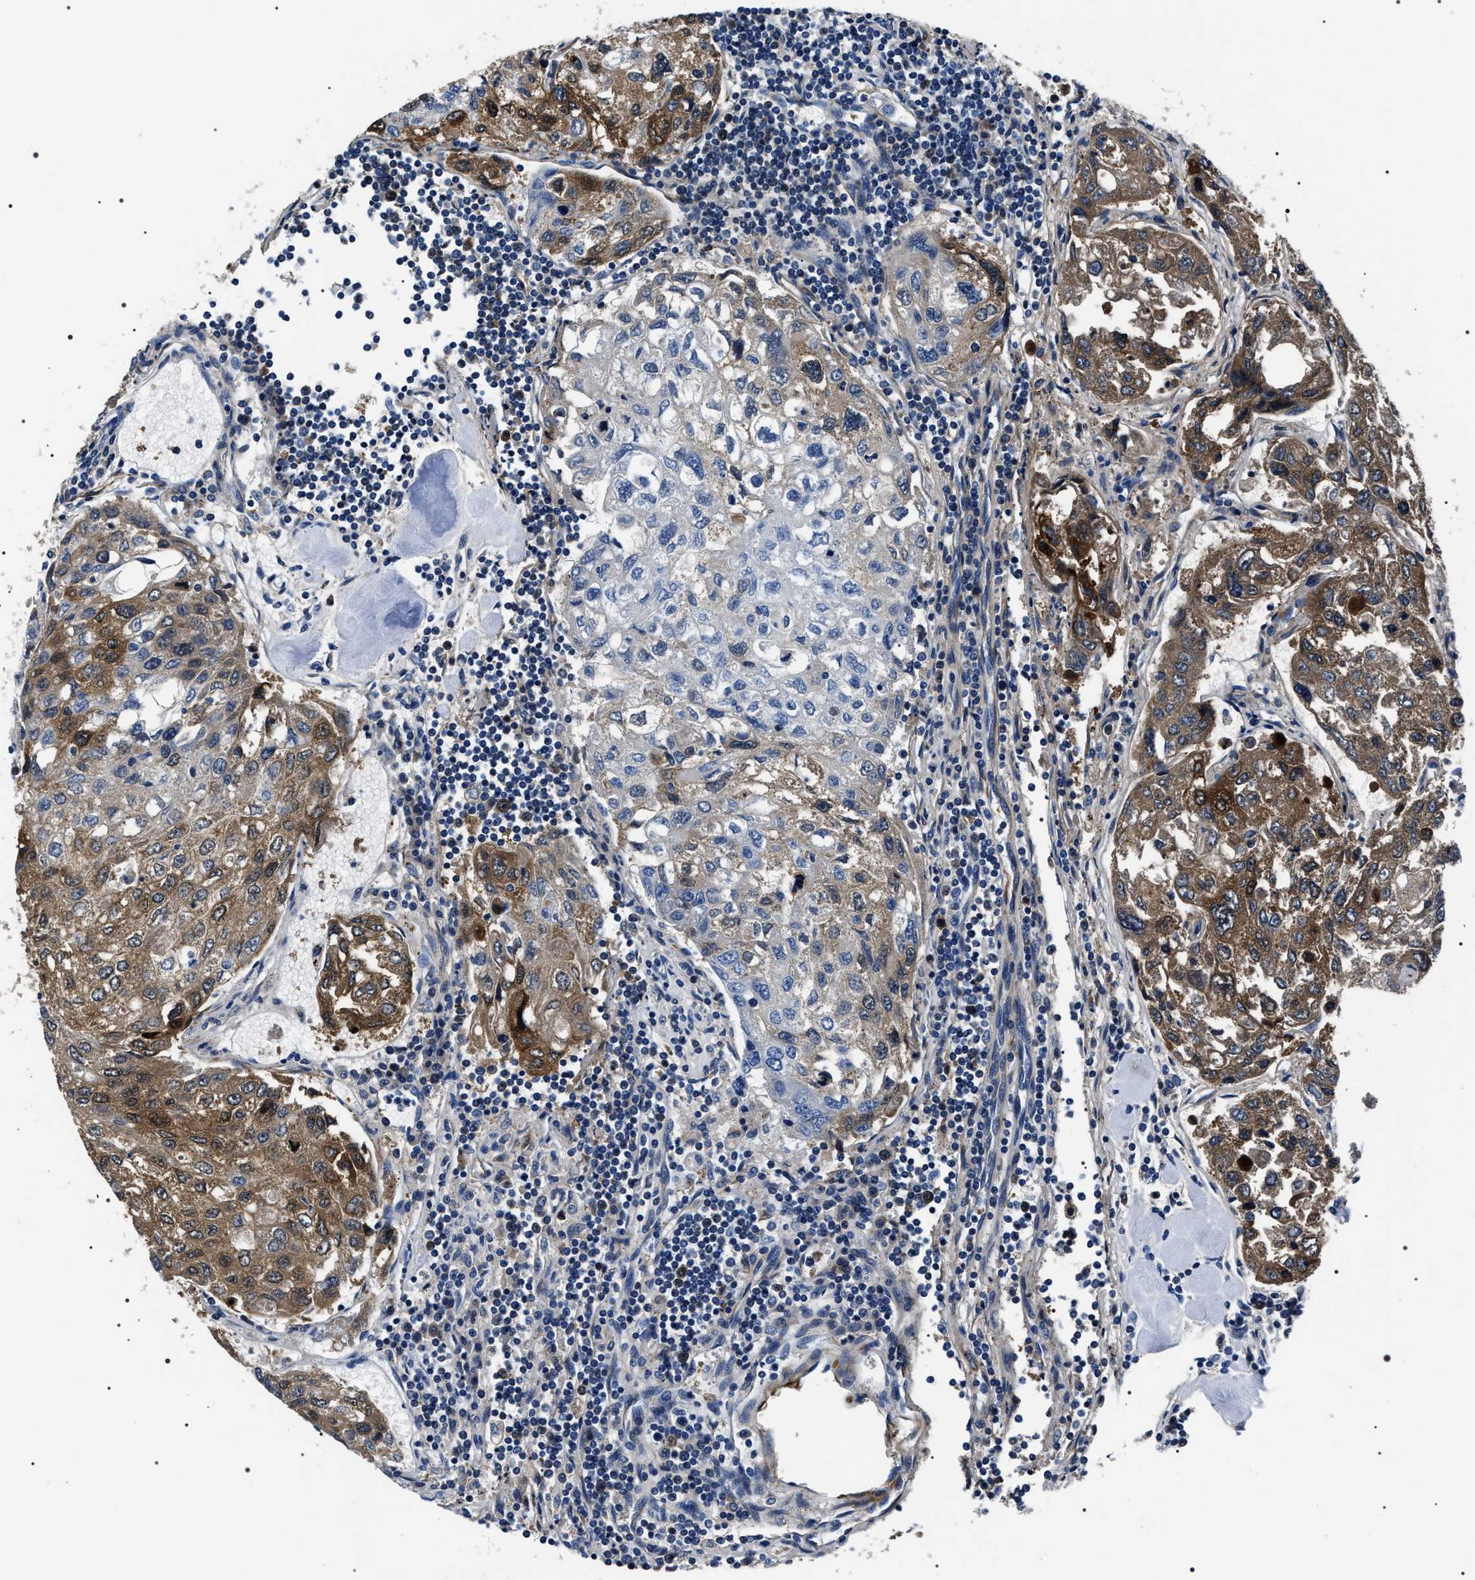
{"staining": {"intensity": "moderate", "quantity": ">75%", "location": "cytoplasmic/membranous"}, "tissue": "urothelial cancer", "cell_type": "Tumor cells", "image_type": "cancer", "snomed": [{"axis": "morphology", "description": "Urothelial carcinoma, High grade"}, {"axis": "topography", "description": "Lymph node"}, {"axis": "topography", "description": "Urinary bladder"}], "caption": "The image shows immunohistochemical staining of urothelial carcinoma (high-grade). There is moderate cytoplasmic/membranous positivity is appreciated in about >75% of tumor cells.", "gene": "BAG2", "patient": {"sex": "male", "age": 51}}